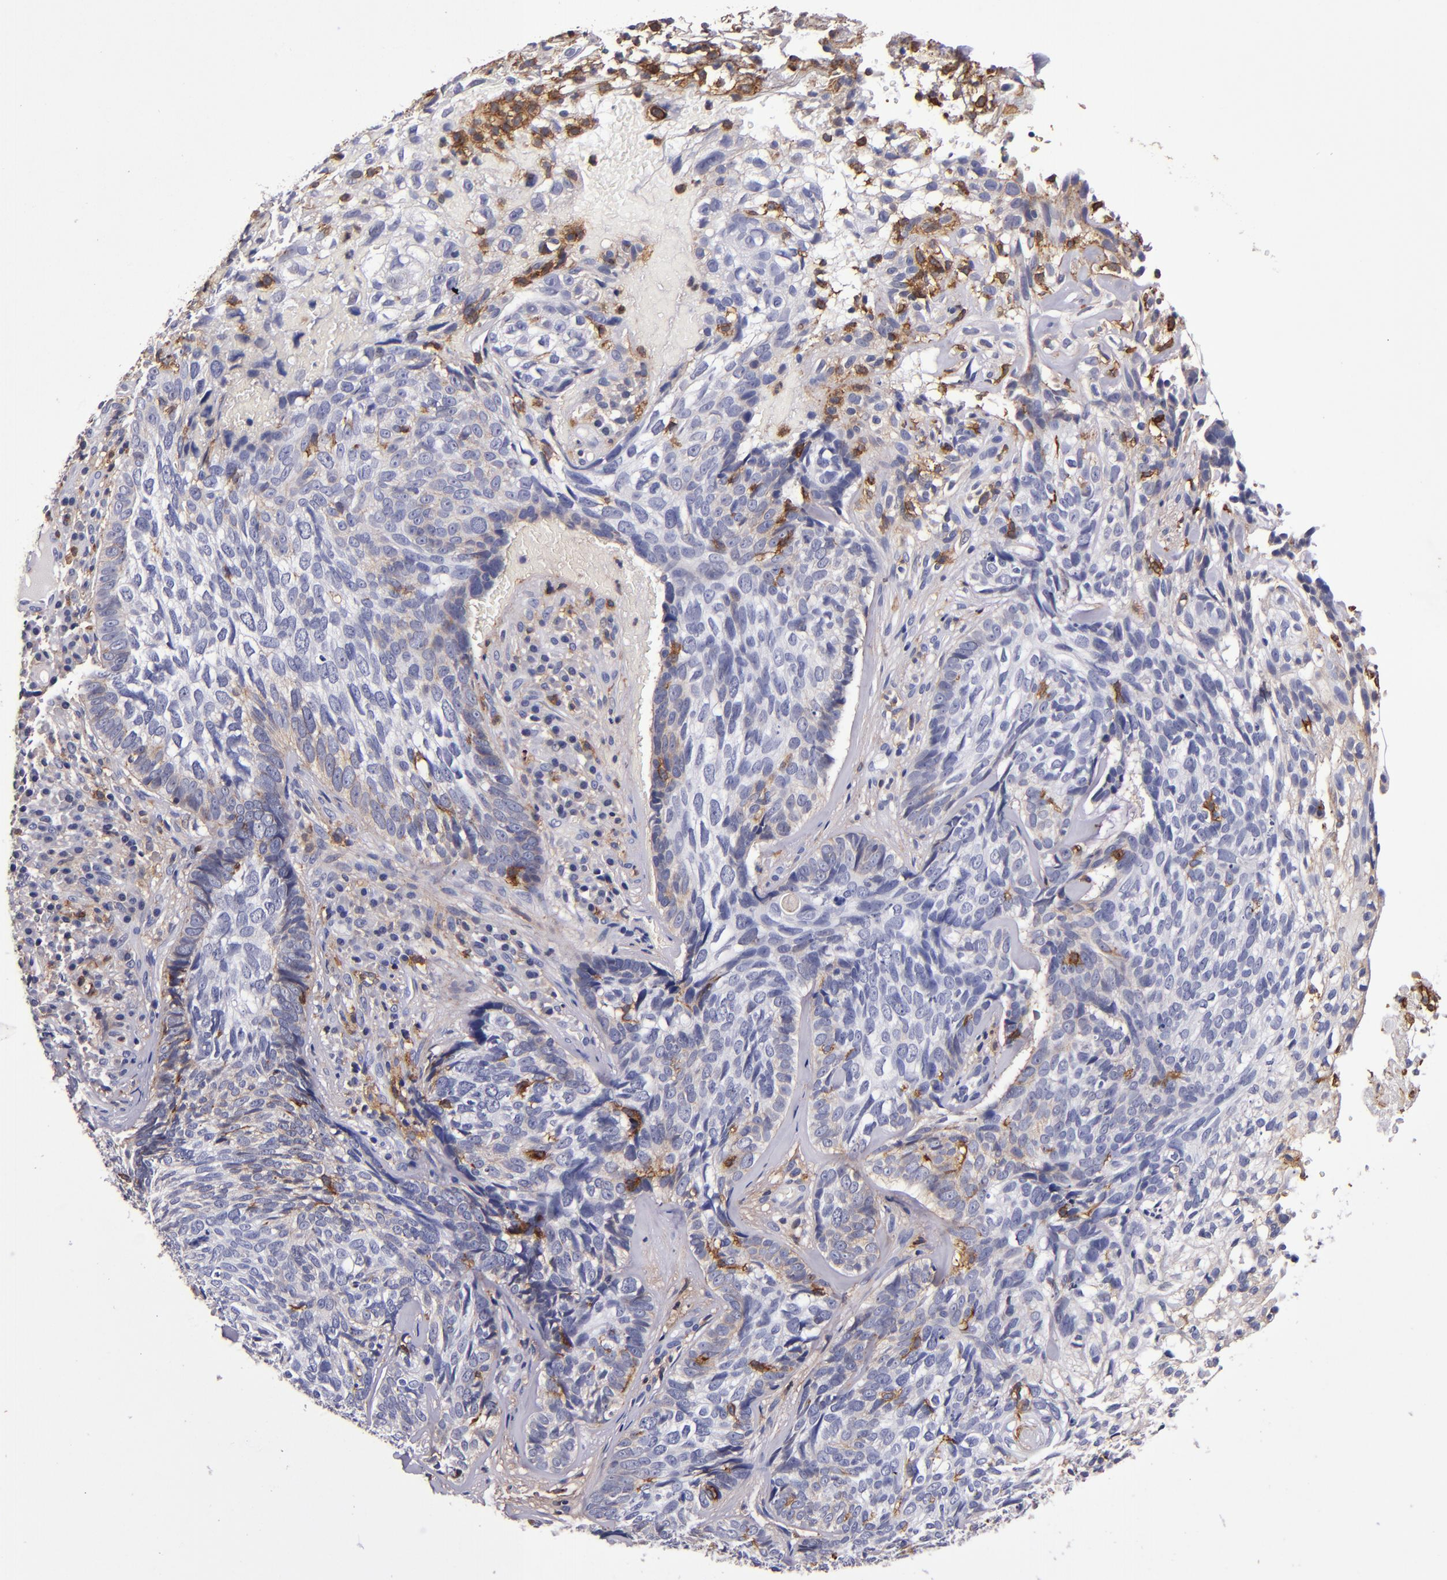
{"staining": {"intensity": "strong", "quantity": "<25%", "location": "cytoplasmic/membranous"}, "tissue": "skin cancer", "cell_type": "Tumor cells", "image_type": "cancer", "snomed": [{"axis": "morphology", "description": "Basal cell carcinoma"}, {"axis": "topography", "description": "Skin"}], "caption": "High-magnification brightfield microscopy of skin basal cell carcinoma stained with DAB (3,3'-diaminobenzidine) (brown) and counterstained with hematoxylin (blue). tumor cells exhibit strong cytoplasmic/membranous staining is identified in about<25% of cells.", "gene": "SIRPA", "patient": {"sex": "male", "age": 72}}